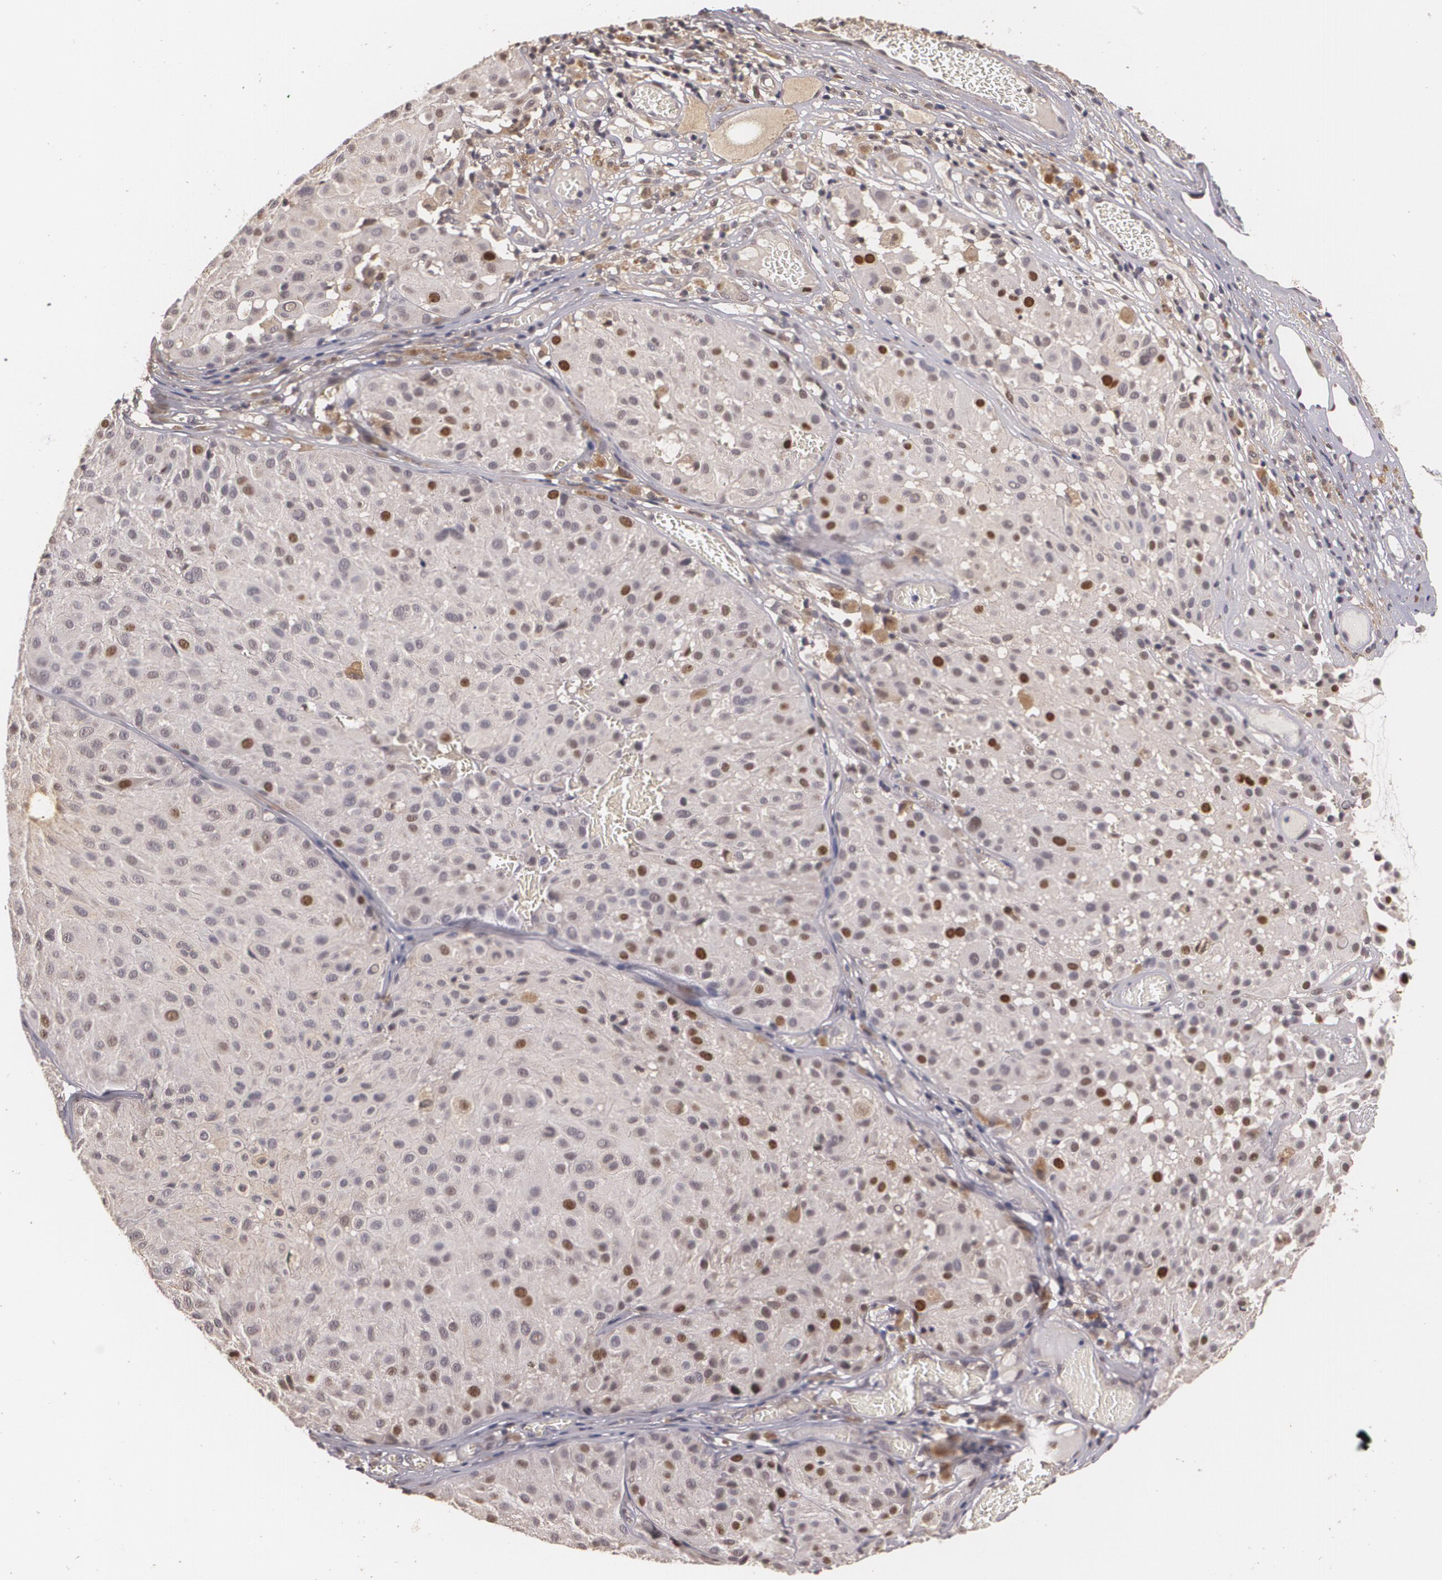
{"staining": {"intensity": "moderate", "quantity": "<25%", "location": "nuclear"}, "tissue": "melanoma", "cell_type": "Tumor cells", "image_type": "cancer", "snomed": [{"axis": "morphology", "description": "Malignant melanoma, NOS"}, {"axis": "topography", "description": "Skin"}], "caption": "Immunohistochemistry (IHC) photomicrograph of malignant melanoma stained for a protein (brown), which reveals low levels of moderate nuclear staining in approximately <25% of tumor cells.", "gene": "BRCA1", "patient": {"sex": "male", "age": 36}}